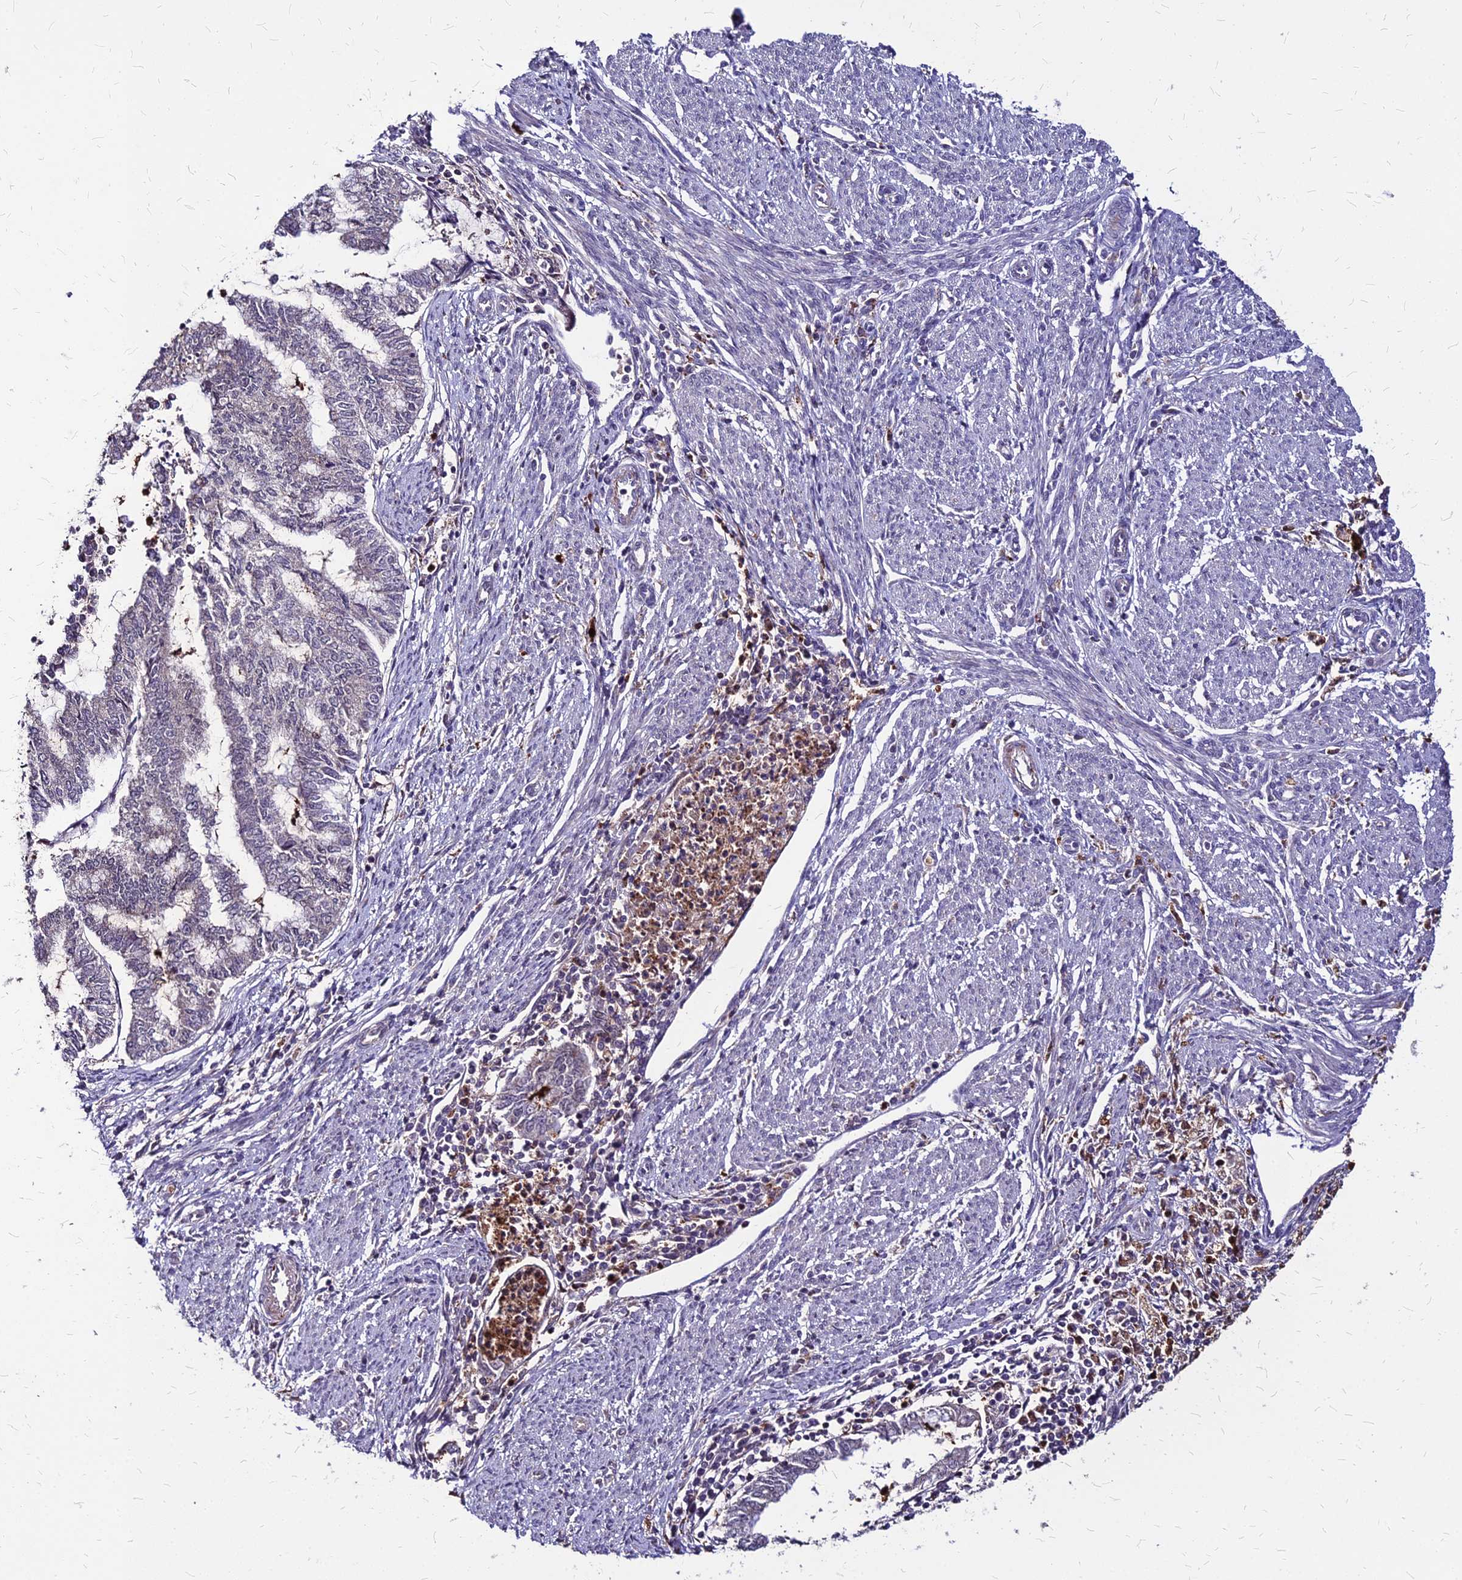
{"staining": {"intensity": "negative", "quantity": "none", "location": "none"}, "tissue": "endometrial cancer", "cell_type": "Tumor cells", "image_type": "cancer", "snomed": [{"axis": "morphology", "description": "Adenocarcinoma, NOS"}, {"axis": "topography", "description": "Endometrium"}], "caption": "Protein analysis of adenocarcinoma (endometrial) exhibits no significant expression in tumor cells. The staining is performed using DAB brown chromogen with nuclei counter-stained in using hematoxylin.", "gene": "APBA3", "patient": {"sex": "female", "age": 79}}